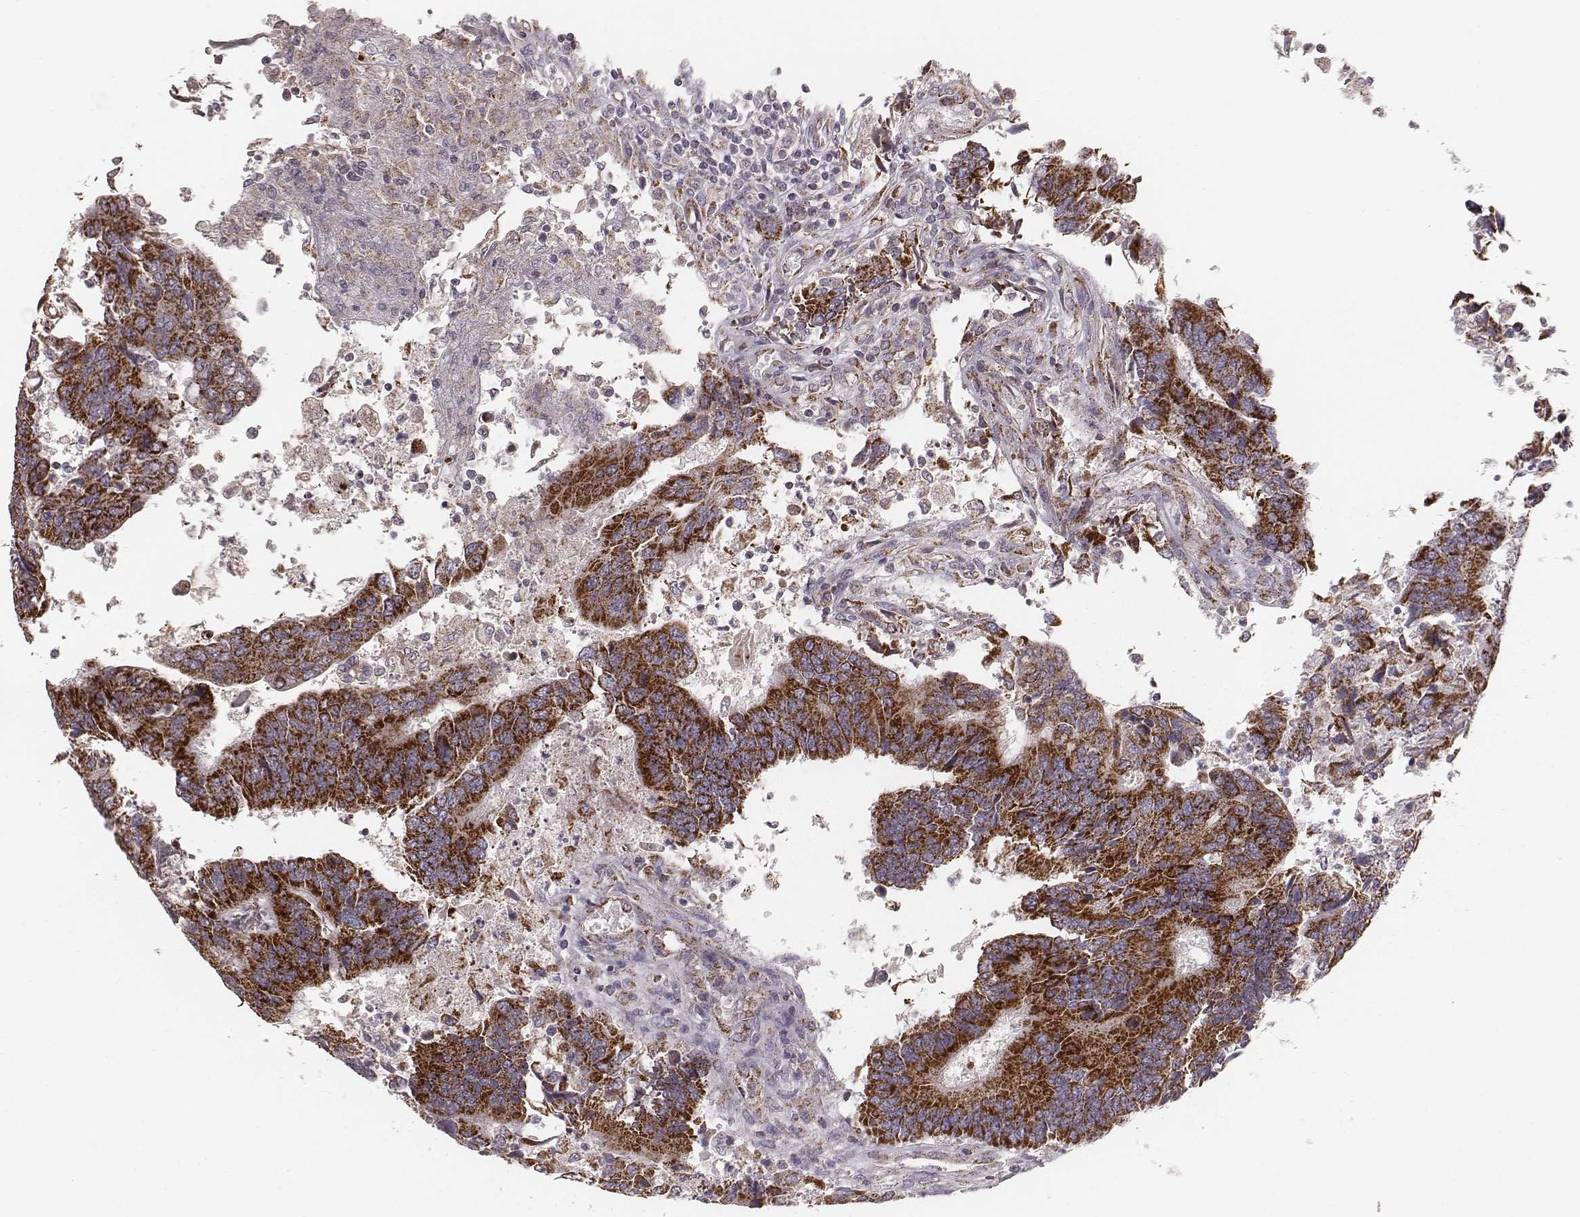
{"staining": {"intensity": "strong", "quantity": ">75%", "location": "cytoplasmic/membranous"}, "tissue": "colorectal cancer", "cell_type": "Tumor cells", "image_type": "cancer", "snomed": [{"axis": "morphology", "description": "Adenocarcinoma, NOS"}, {"axis": "topography", "description": "Colon"}], "caption": "A brown stain highlights strong cytoplasmic/membranous expression of a protein in human colorectal adenocarcinoma tumor cells.", "gene": "TUFM", "patient": {"sex": "female", "age": 67}}